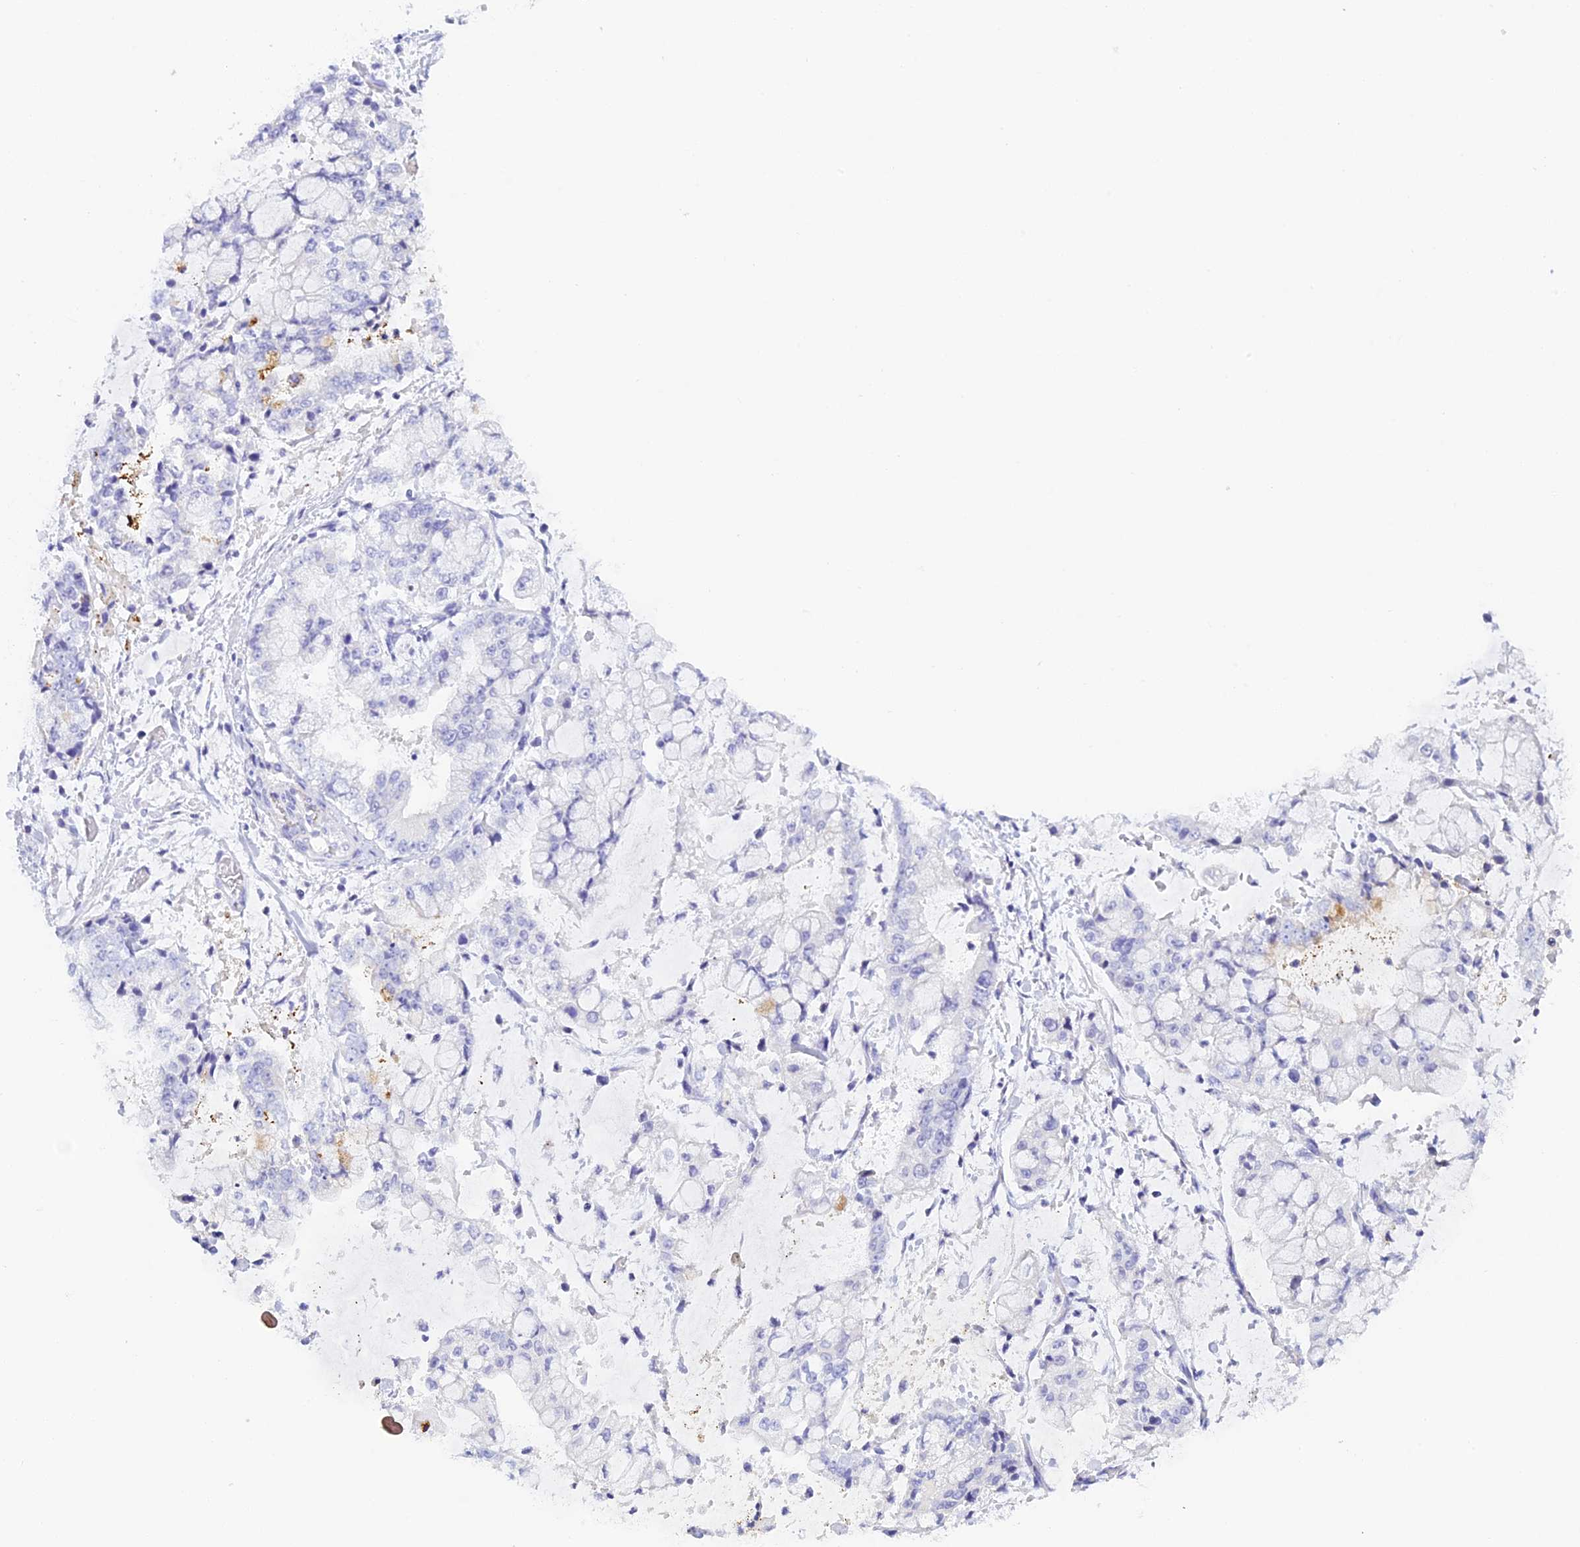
{"staining": {"intensity": "negative", "quantity": "none", "location": "none"}, "tissue": "stomach cancer", "cell_type": "Tumor cells", "image_type": "cancer", "snomed": [{"axis": "morphology", "description": "Adenocarcinoma, NOS"}, {"axis": "topography", "description": "Stomach"}], "caption": "High power microscopy image of an IHC photomicrograph of stomach adenocarcinoma, revealing no significant positivity in tumor cells.", "gene": "C12orf29", "patient": {"sex": "male", "age": 76}}